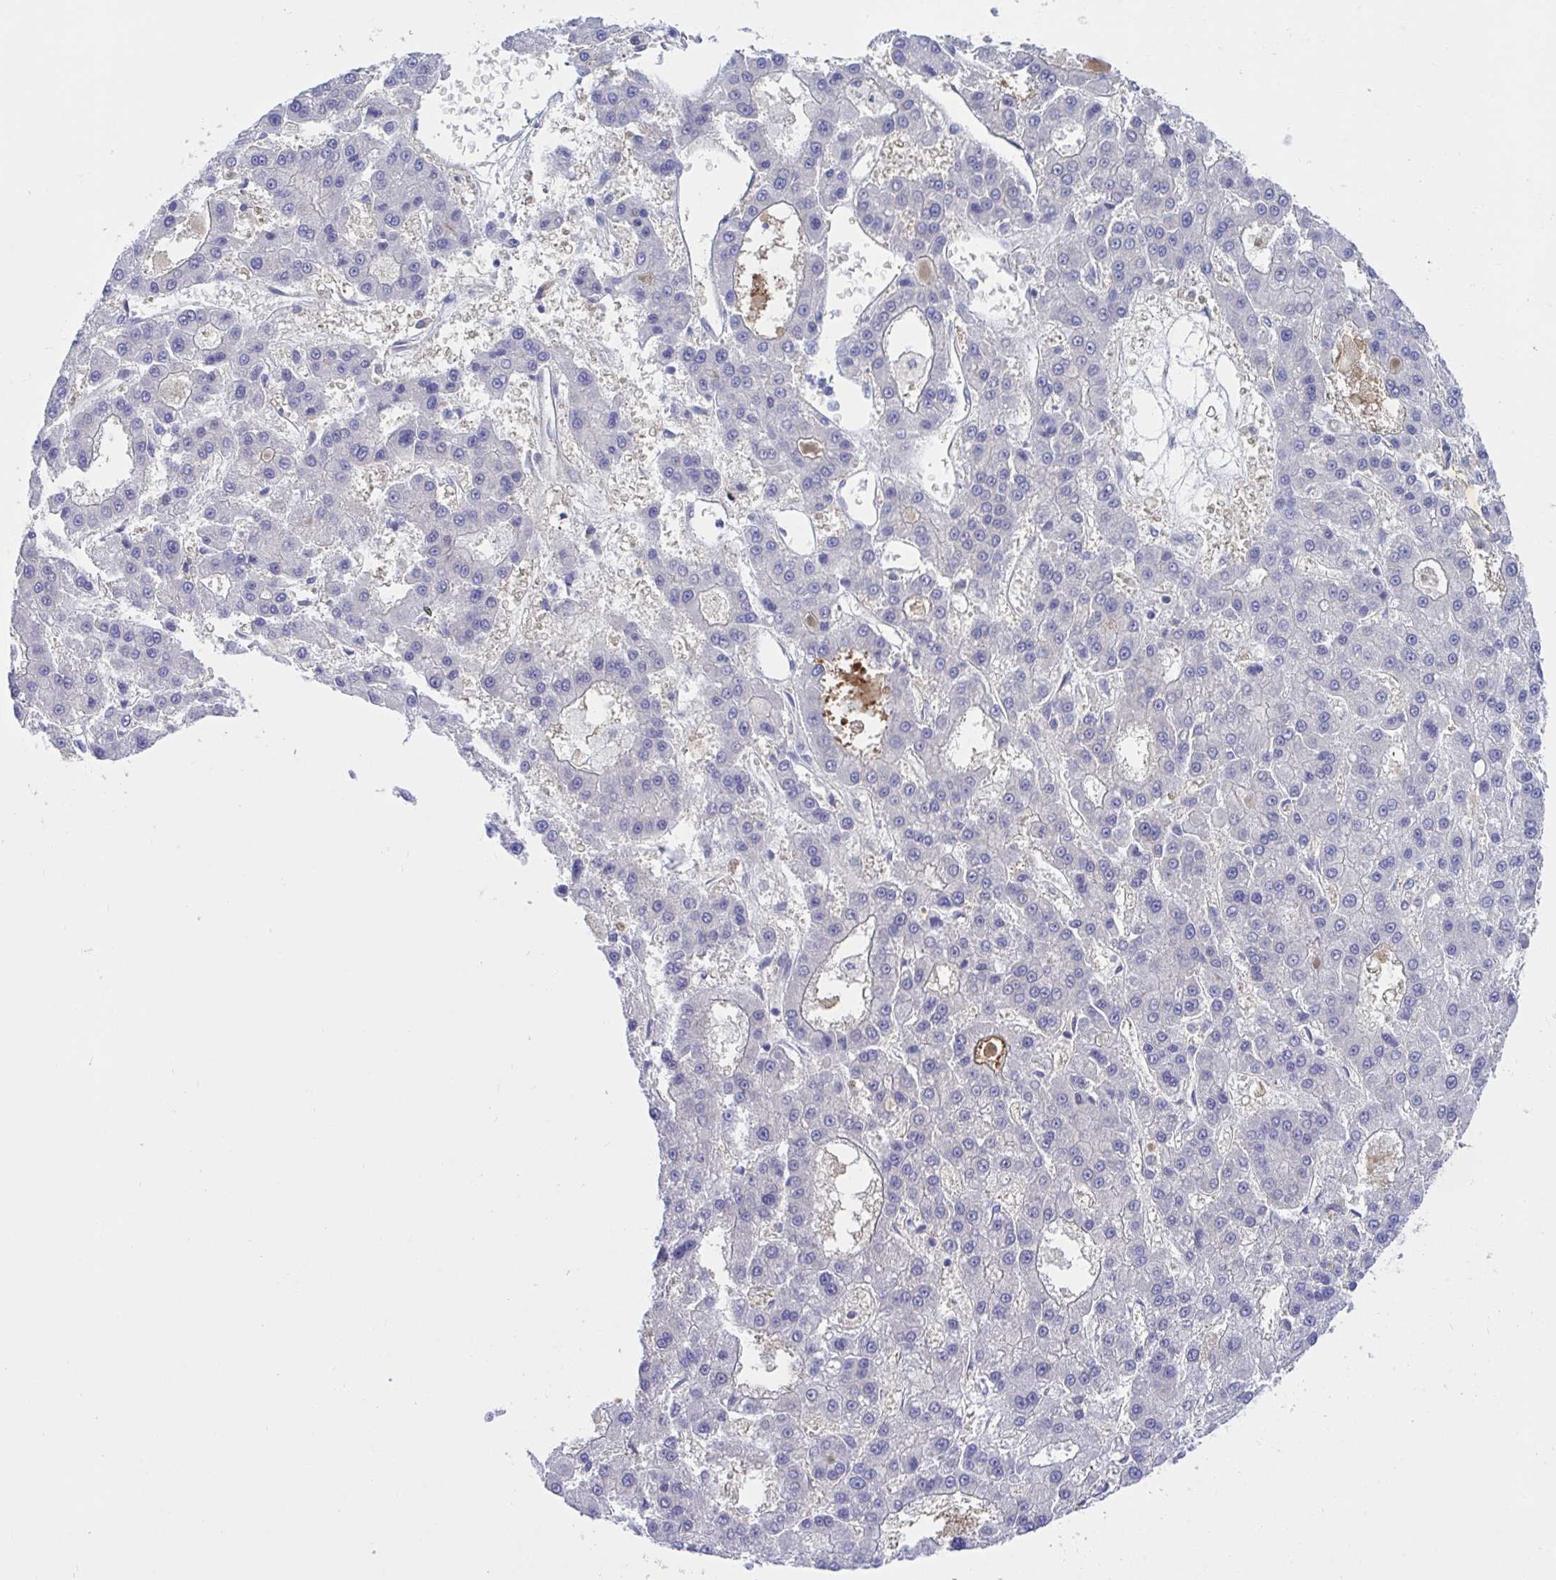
{"staining": {"intensity": "negative", "quantity": "none", "location": "none"}, "tissue": "liver cancer", "cell_type": "Tumor cells", "image_type": "cancer", "snomed": [{"axis": "morphology", "description": "Carcinoma, Hepatocellular, NOS"}, {"axis": "topography", "description": "Liver"}], "caption": "Immunohistochemistry of liver cancer (hepatocellular carcinoma) demonstrates no expression in tumor cells.", "gene": "CENPQ", "patient": {"sex": "male", "age": 70}}